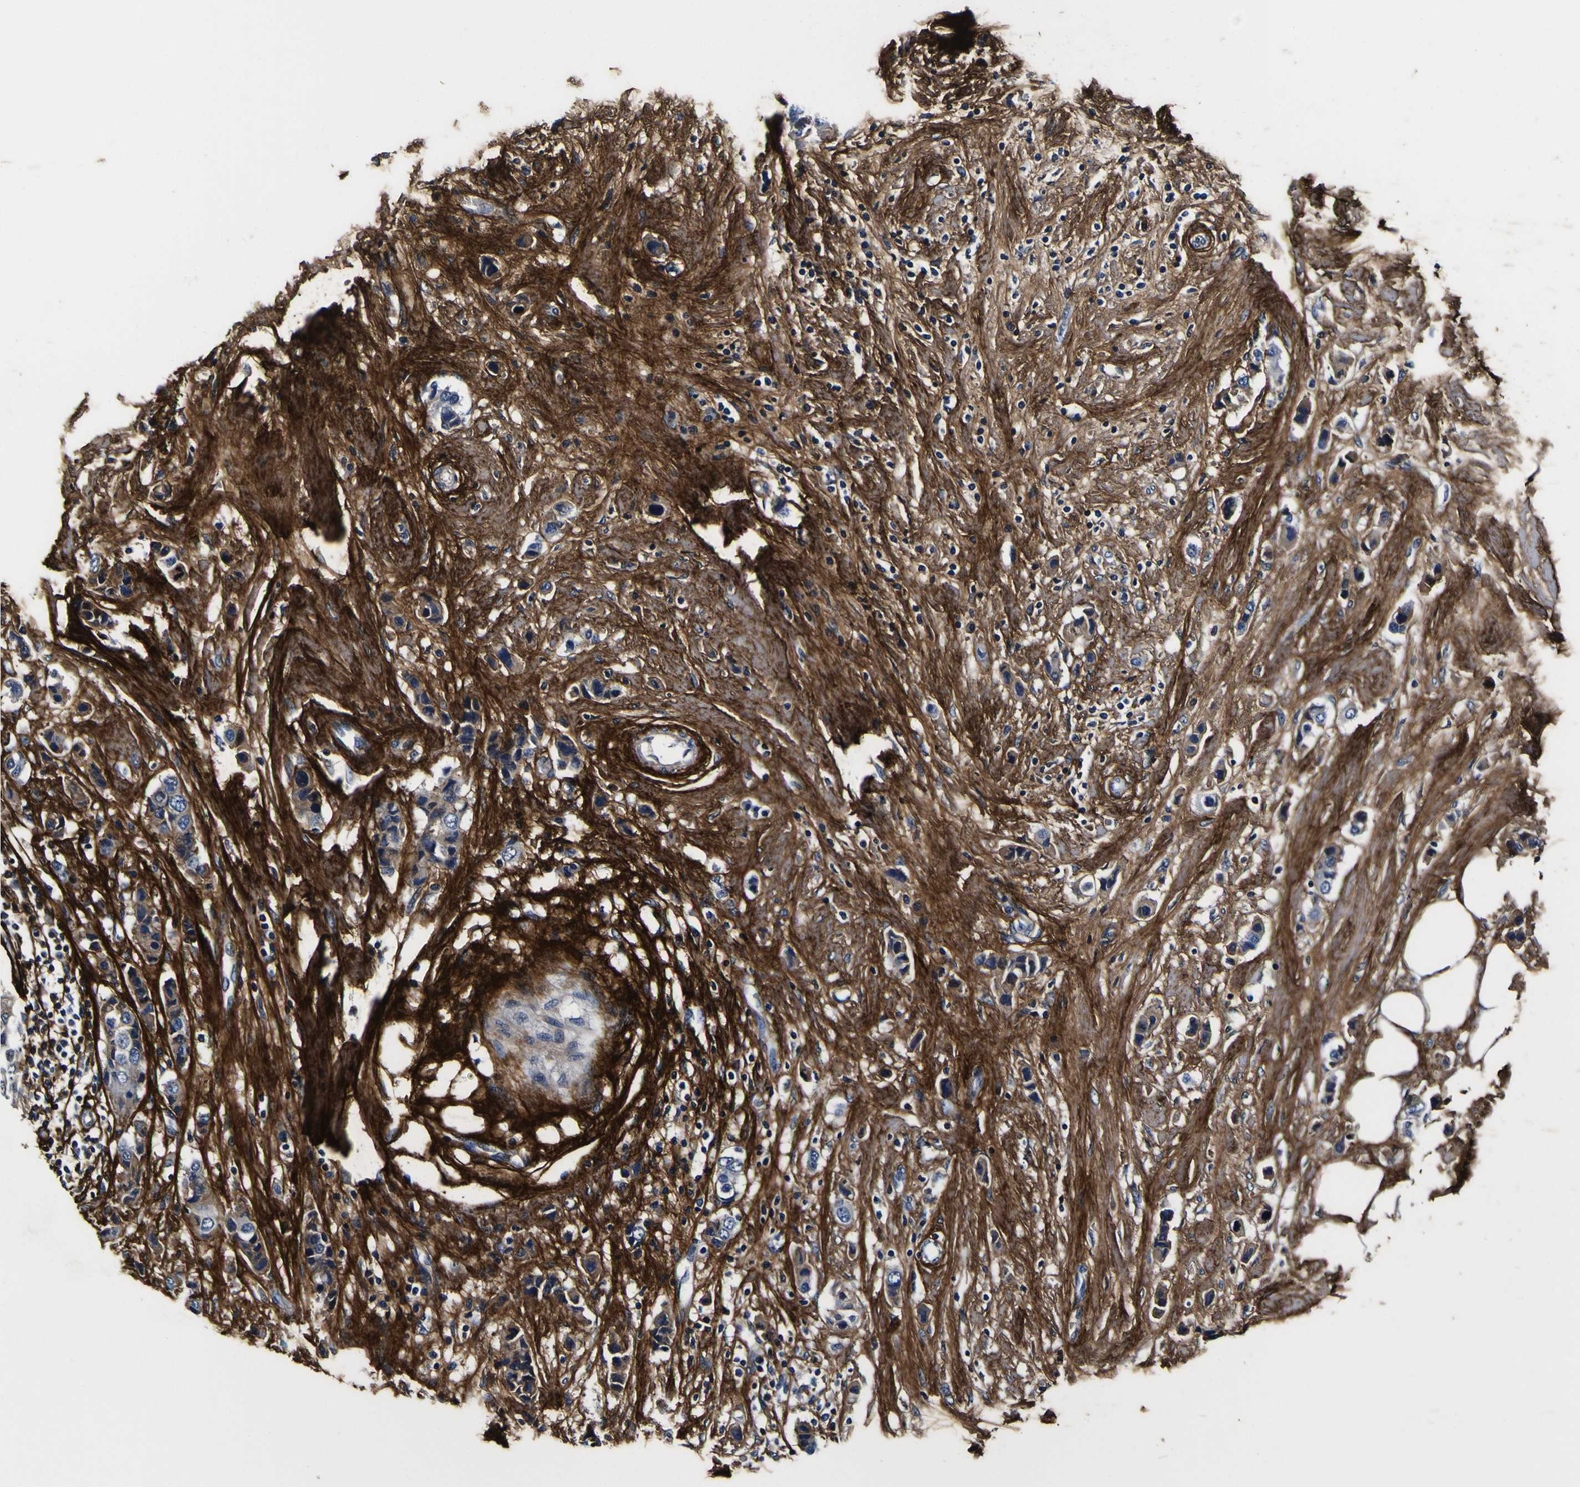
{"staining": {"intensity": "negative", "quantity": "none", "location": "none"}, "tissue": "breast cancer", "cell_type": "Tumor cells", "image_type": "cancer", "snomed": [{"axis": "morphology", "description": "Normal tissue, NOS"}, {"axis": "morphology", "description": "Duct carcinoma"}, {"axis": "topography", "description": "Breast"}], "caption": "Photomicrograph shows no significant protein expression in tumor cells of infiltrating ductal carcinoma (breast).", "gene": "POSTN", "patient": {"sex": "female", "age": 50}}